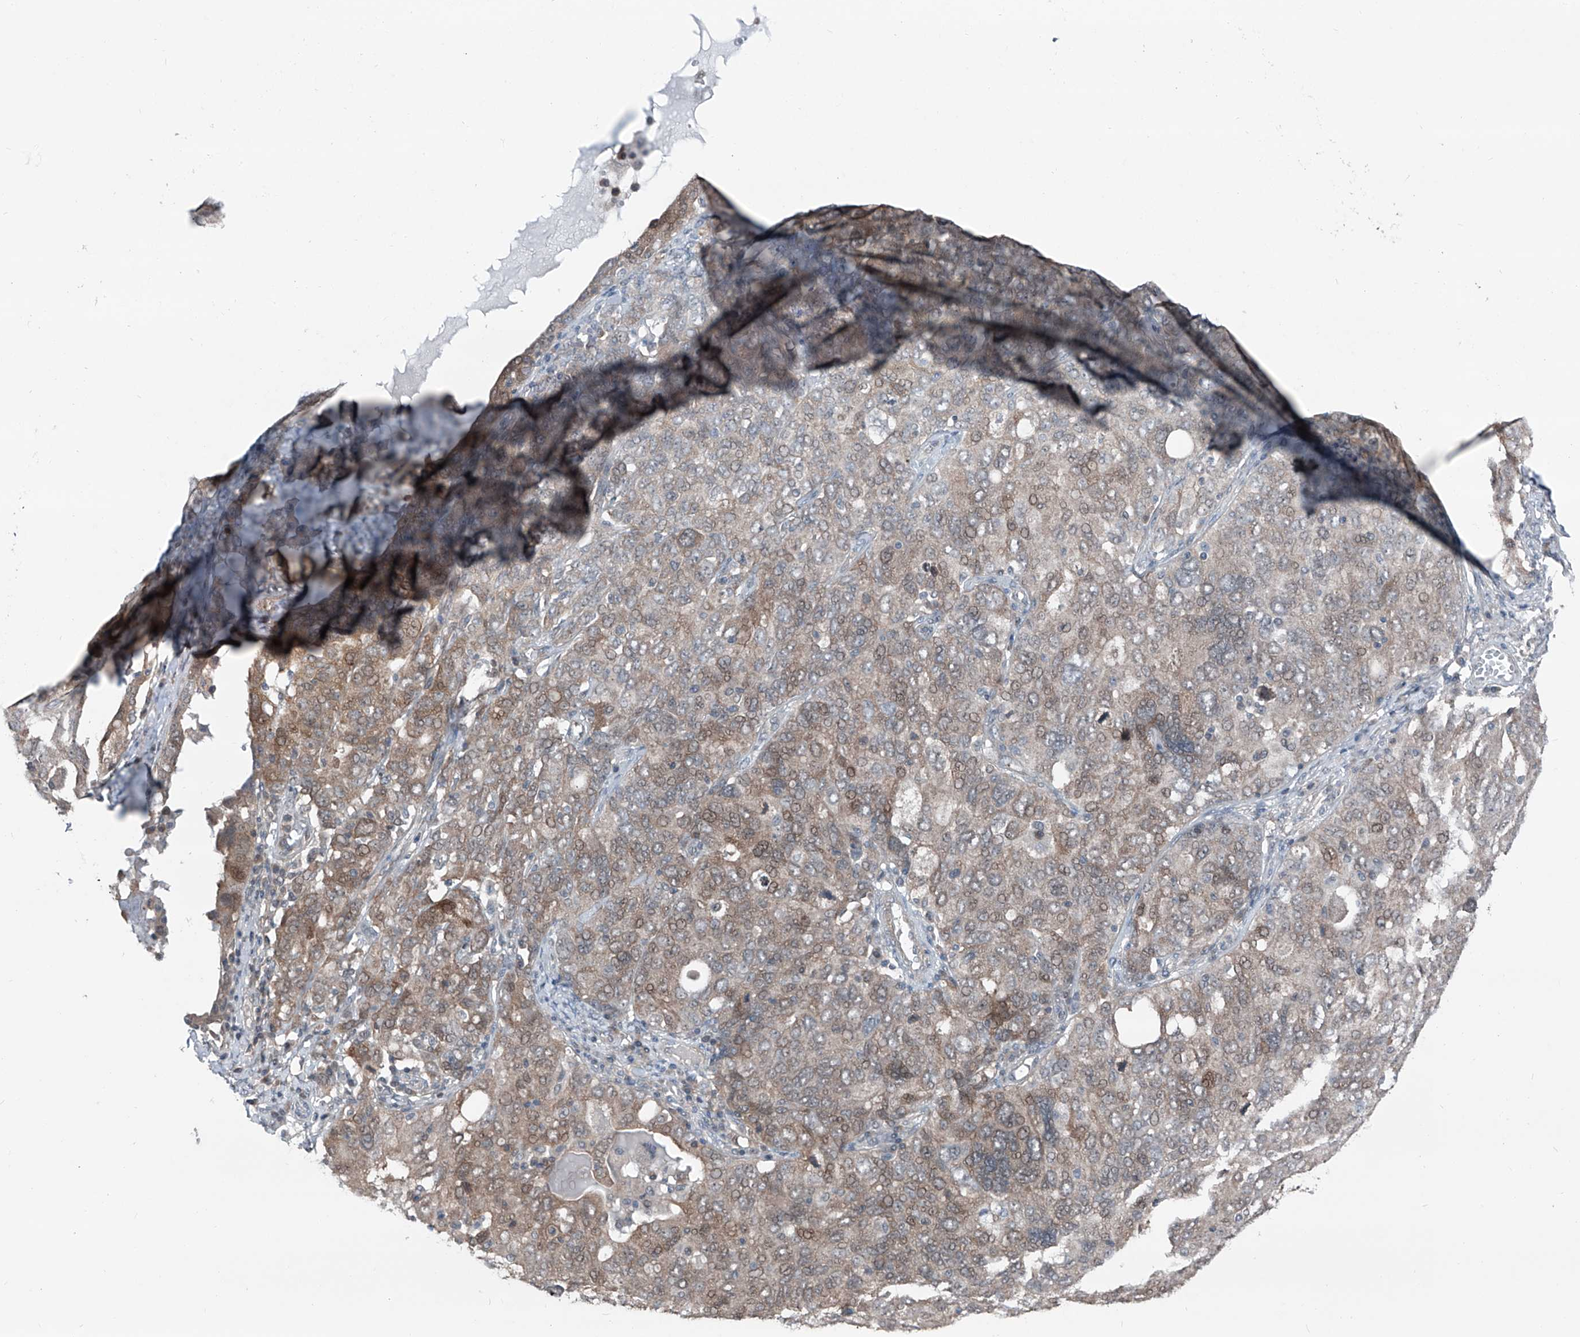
{"staining": {"intensity": "weak", "quantity": "25%-75%", "location": "cytoplasmic/membranous"}, "tissue": "ovarian cancer", "cell_type": "Tumor cells", "image_type": "cancer", "snomed": [{"axis": "morphology", "description": "Carcinoma, endometroid"}, {"axis": "topography", "description": "Ovary"}], "caption": "Human endometroid carcinoma (ovarian) stained for a protein (brown) exhibits weak cytoplasmic/membranous positive expression in approximately 25%-75% of tumor cells.", "gene": "HSPB11", "patient": {"sex": "female", "age": 62}}